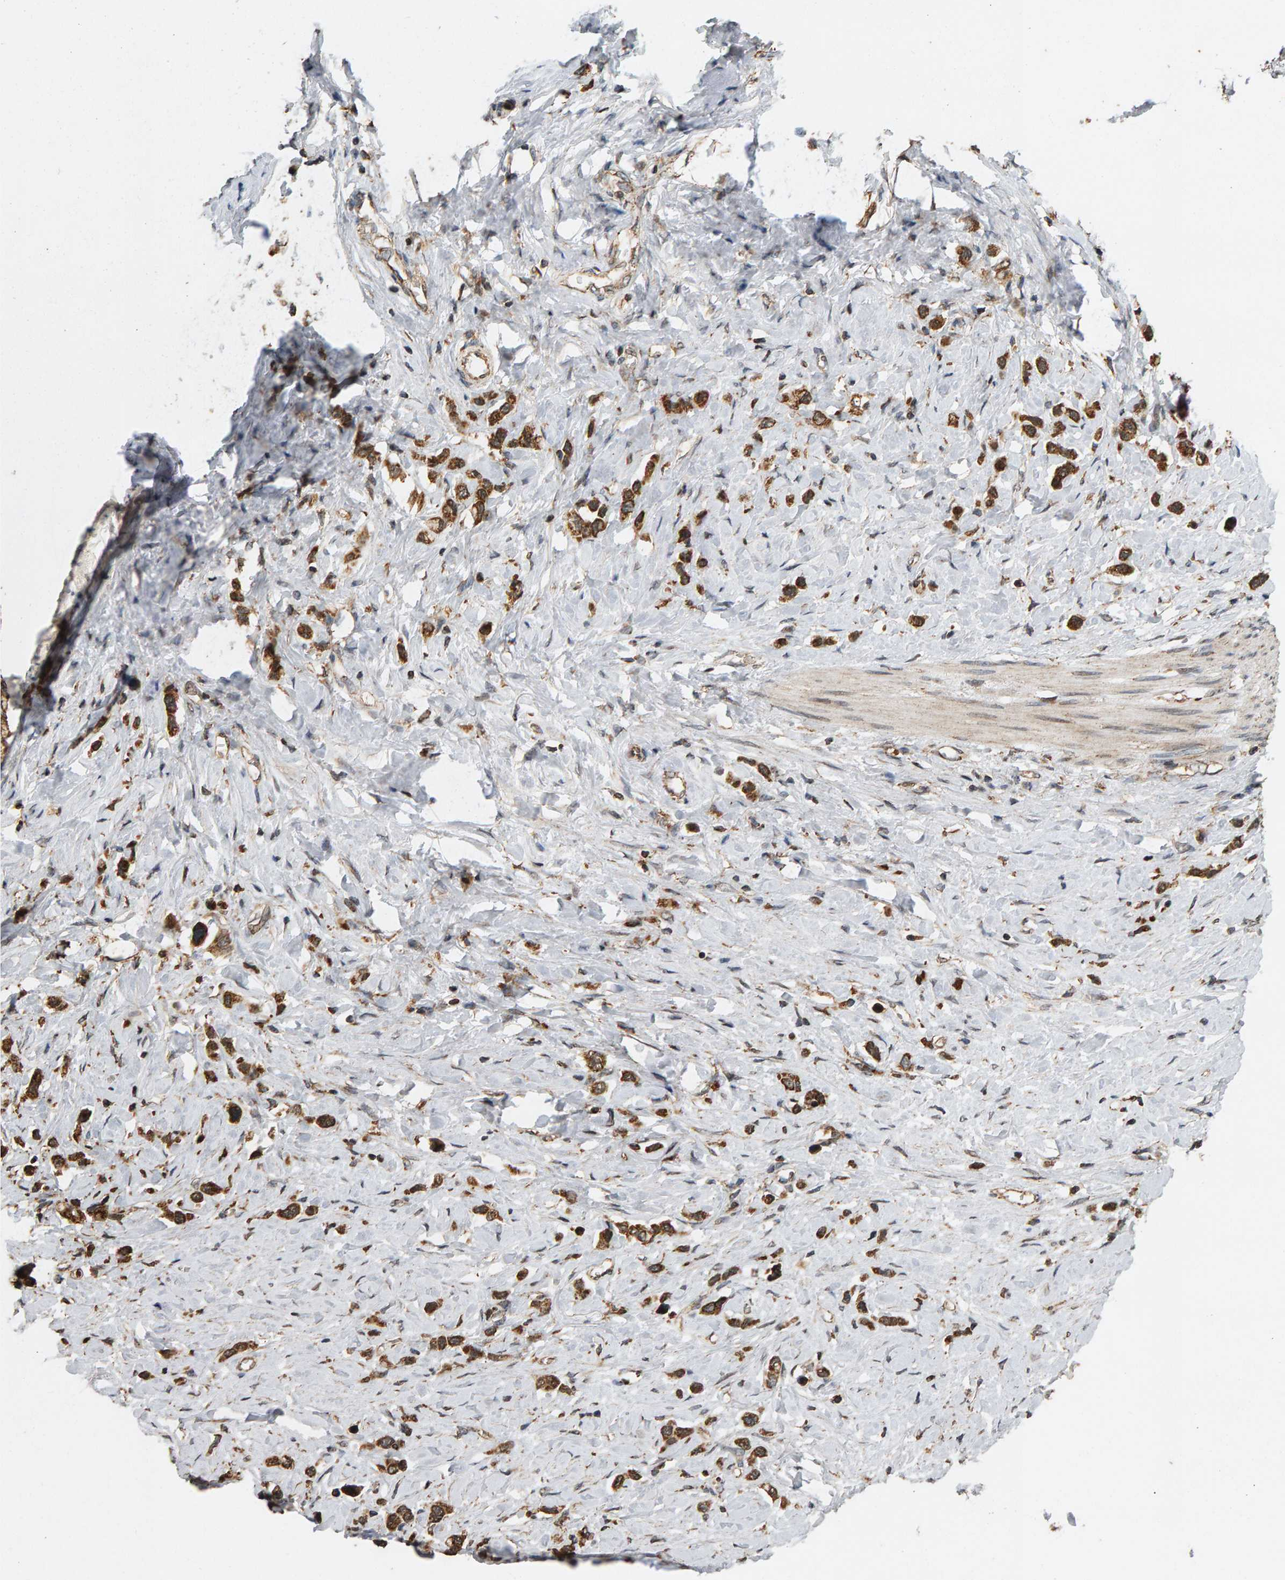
{"staining": {"intensity": "strong", "quantity": ">75%", "location": "cytoplasmic/membranous"}, "tissue": "stomach cancer", "cell_type": "Tumor cells", "image_type": "cancer", "snomed": [{"axis": "morphology", "description": "Adenocarcinoma, NOS"}, {"axis": "topography", "description": "Stomach"}], "caption": "Protein expression analysis of stomach adenocarcinoma exhibits strong cytoplasmic/membranous staining in about >75% of tumor cells.", "gene": "GSTK1", "patient": {"sex": "female", "age": 65}}